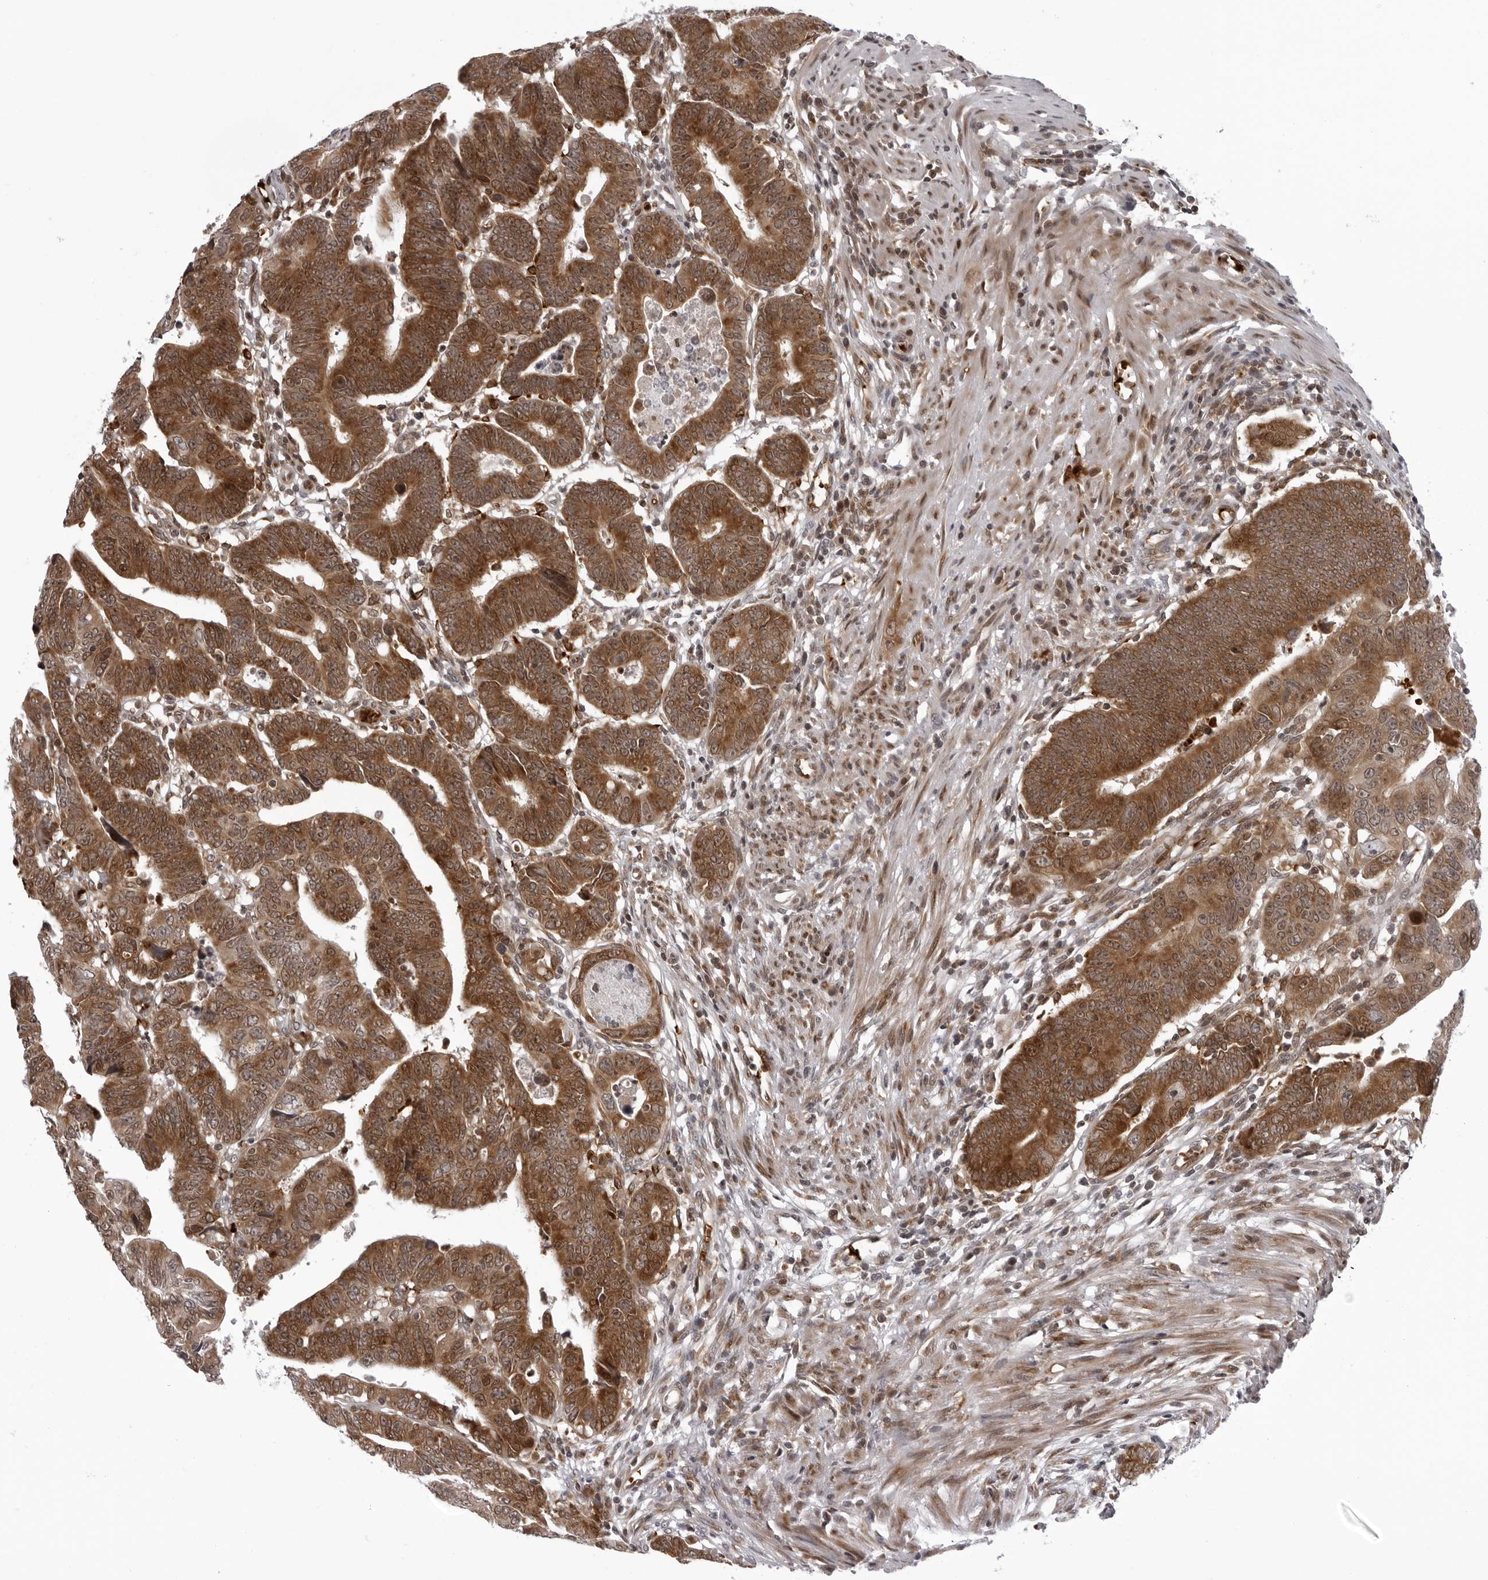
{"staining": {"intensity": "strong", "quantity": ">75%", "location": "cytoplasmic/membranous,nuclear"}, "tissue": "colorectal cancer", "cell_type": "Tumor cells", "image_type": "cancer", "snomed": [{"axis": "morphology", "description": "Adenocarcinoma, NOS"}, {"axis": "topography", "description": "Rectum"}], "caption": "Colorectal cancer stained for a protein (brown) demonstrates strong cytoplasmic/membranous and nuclear positive positivity in approximately >75% of tumor cells.", "gene": "THOP1", "patient": {"sex": "female", "age": 65}}